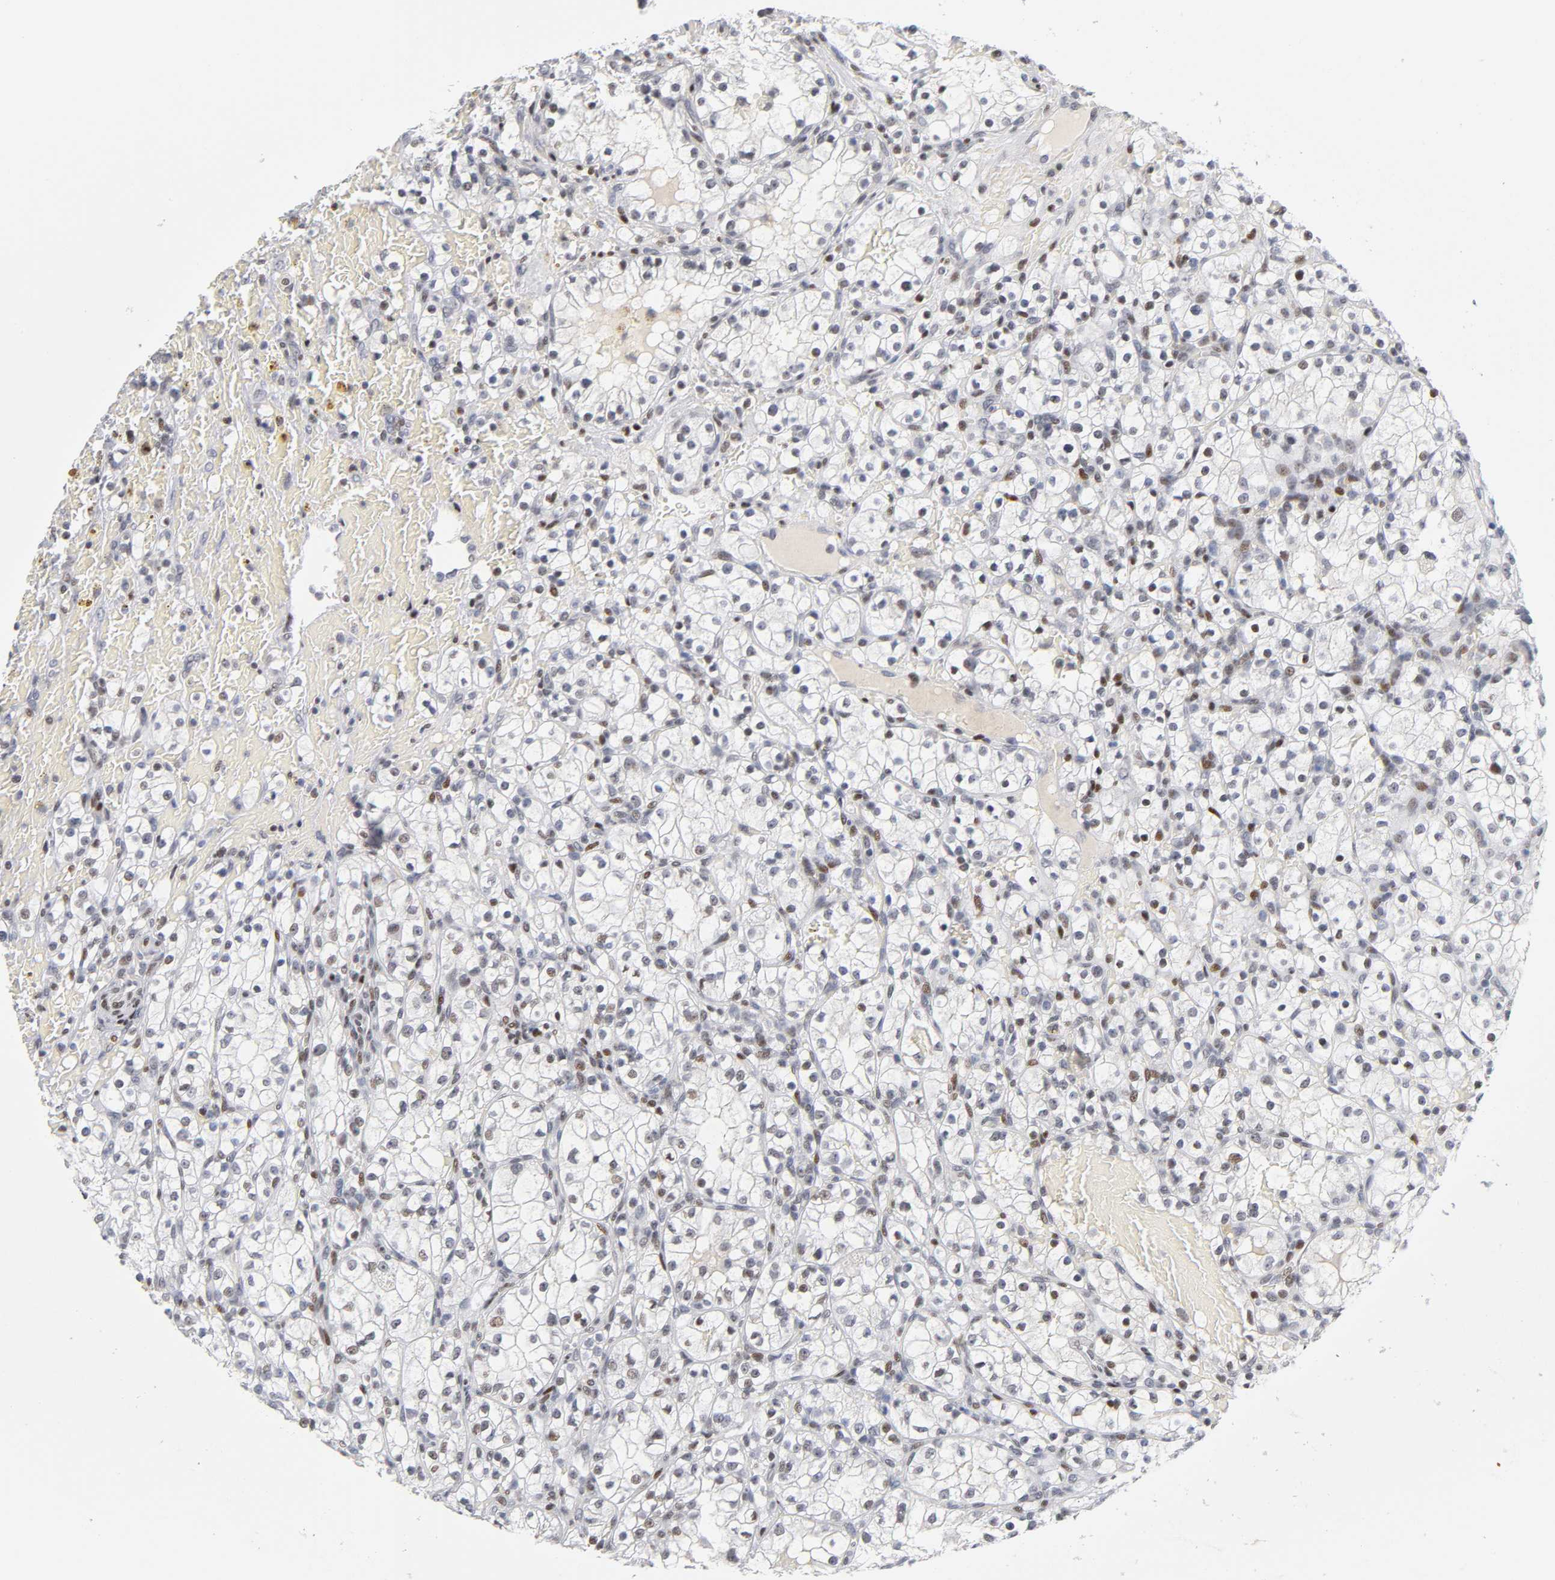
{"staining": {"intensity": "moderate", "quantity": "25%-75%", "location": "nuclear"}, "tissue": "renal cancer", "cell_type": "Tumor cells", "image_type": "cancer", "snomed": [{"axis": "morphology", "description": "Normal tissue, NOS"}, {"axis": "morphology", "description": "Adenocarcinoma, NOS"}, {"axis": "topography", "description": "Kidney"}], "caption": "A brown stain highlights moderate nuclear expression of a protein in renal cancer (adenocarcinoma) tumor cells.", "gene": "SP3", "patient": {"sex": "female", "age": 55}}